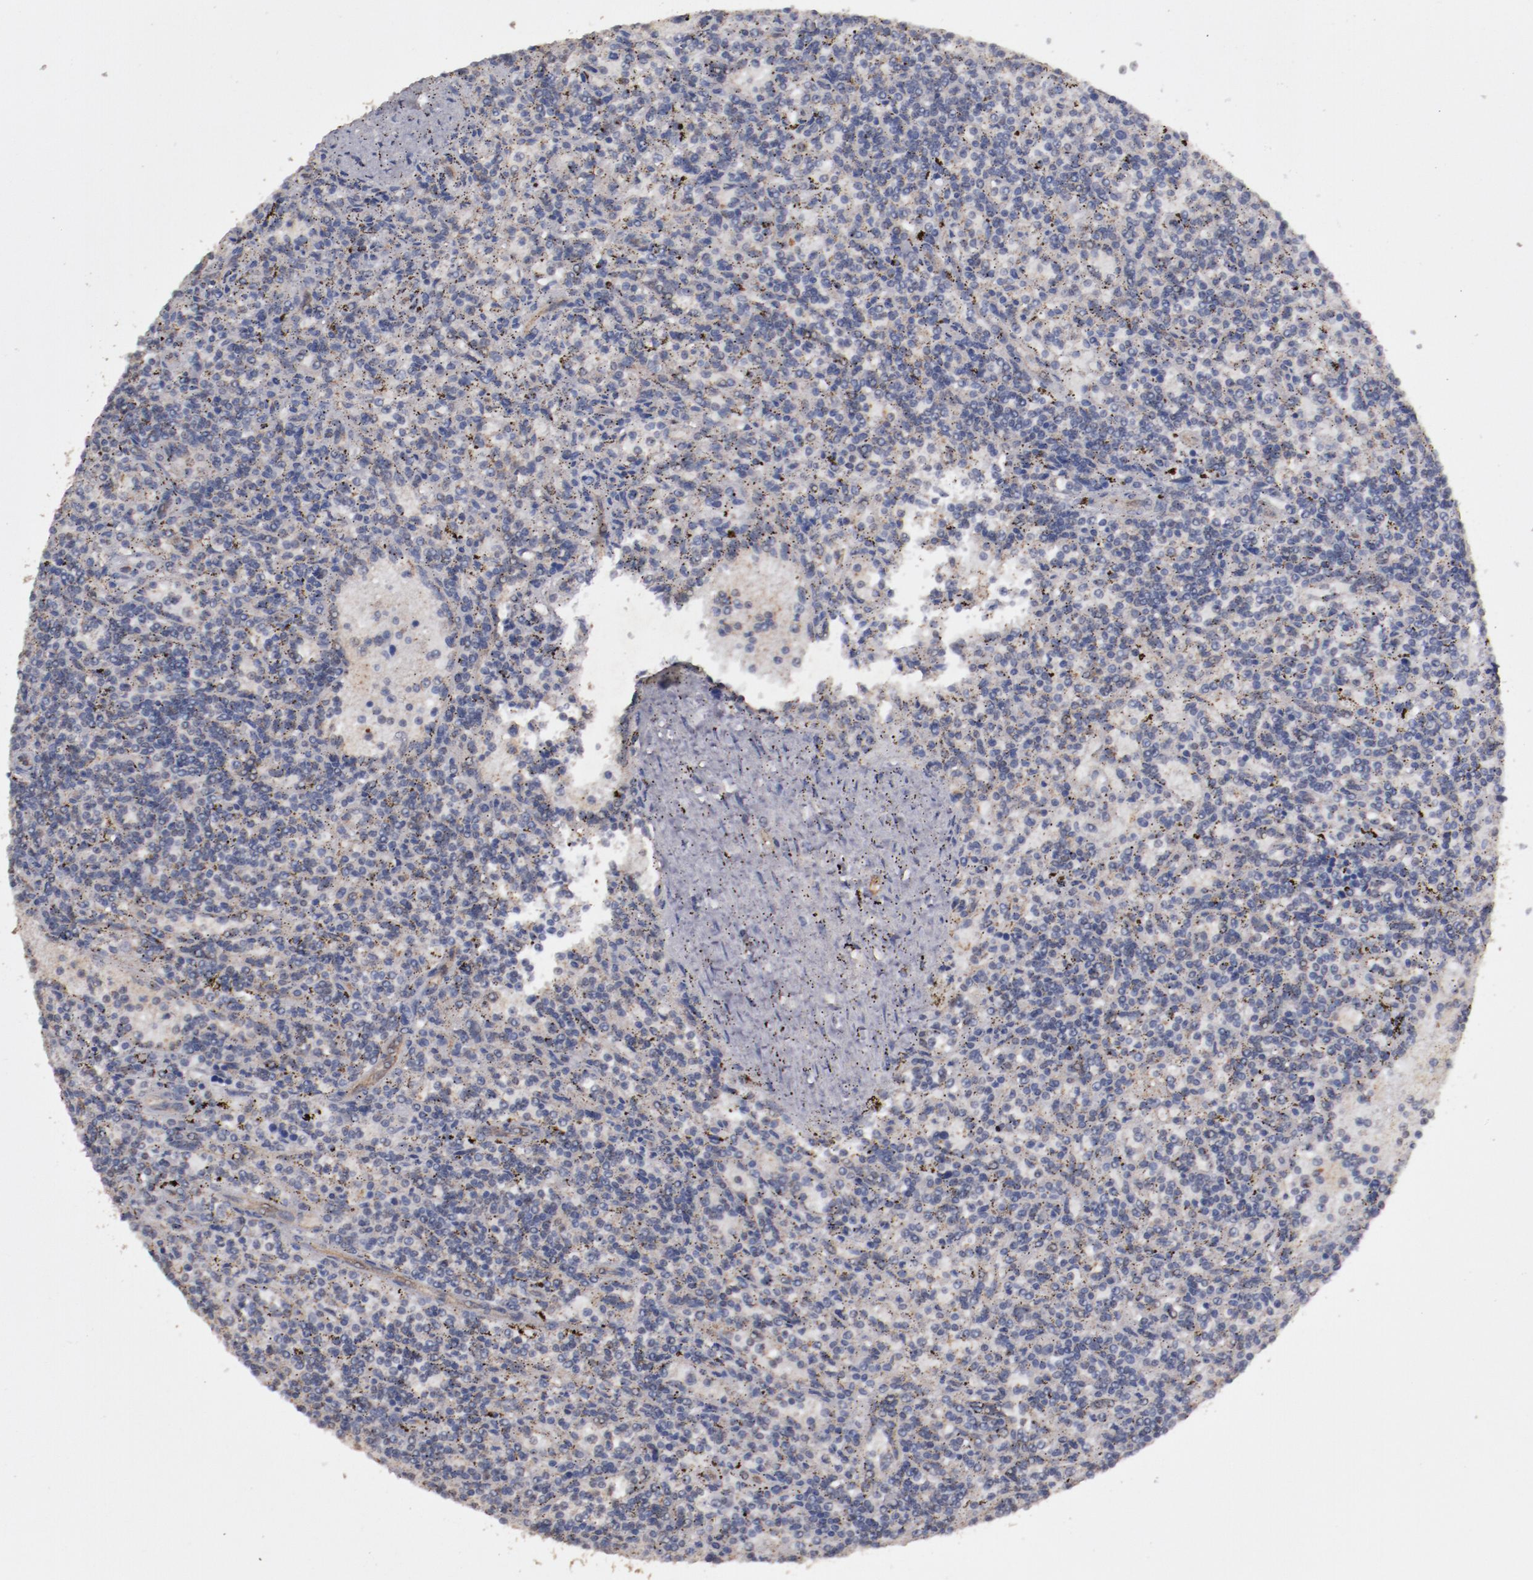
{"staining": {"intensity": "weak", "quantity": "<25%", "location": "cytoplasmic/membranous"}, "tissue": "lymphoma", "cell_type": "Tumor cells", "image_type": "cancer", "snomed": [{"axis": "morphology", "description": "Malignant lymphoma, non-Hodgkin's type, Low grade"}, {"axis": "topography", "description": "Spleen"}], "caption": "Histopathology image shows no significant protein staining in tumor cells of lymphoma. (DAB IHC with hematoxylin counter stain).", "gene": "FAT1", "patient": {"sex": "male", "age": 73}}